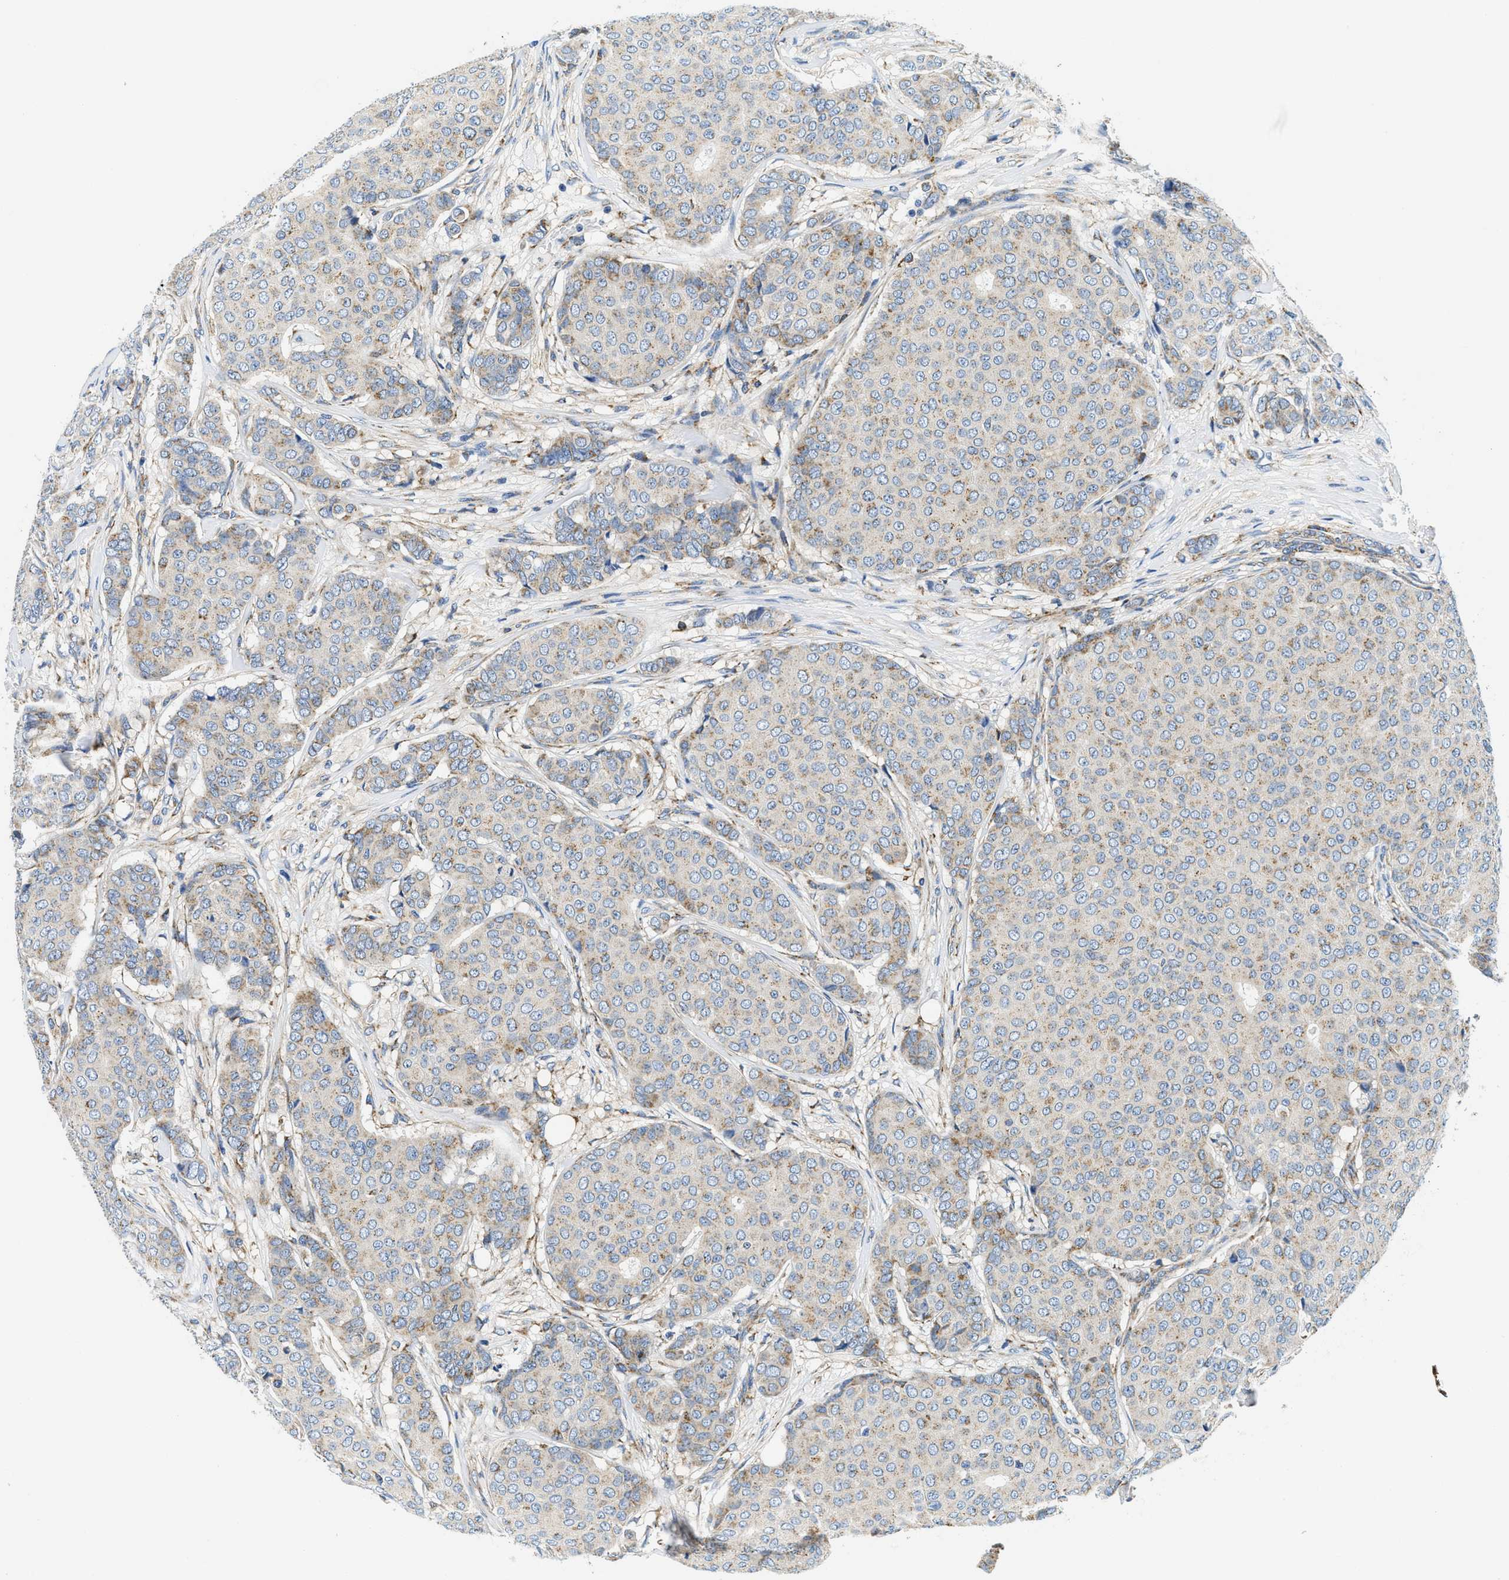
{"staining": {"intensity": "moderate", "quantity": "<25%", "location": "cytoplasmic/membranous"}, "tissue": "breast cancer", "cell_type": "Tumor cells", "image_type": "cancer", "snomed": [{"axis": "morphology", "description": "Duct carcinoma"}, {"axis": "topography", "description": "Breast"}], "caption": "Moderate cytoplasmic/membranous protein expression is identified in approximately <25% of tumor cells in breast cancer. (DAB = brown stain, brightfield microscopy at high magnification).", "gene": "SAMD4B", "patient": {"sex": "female", "age": 75}}